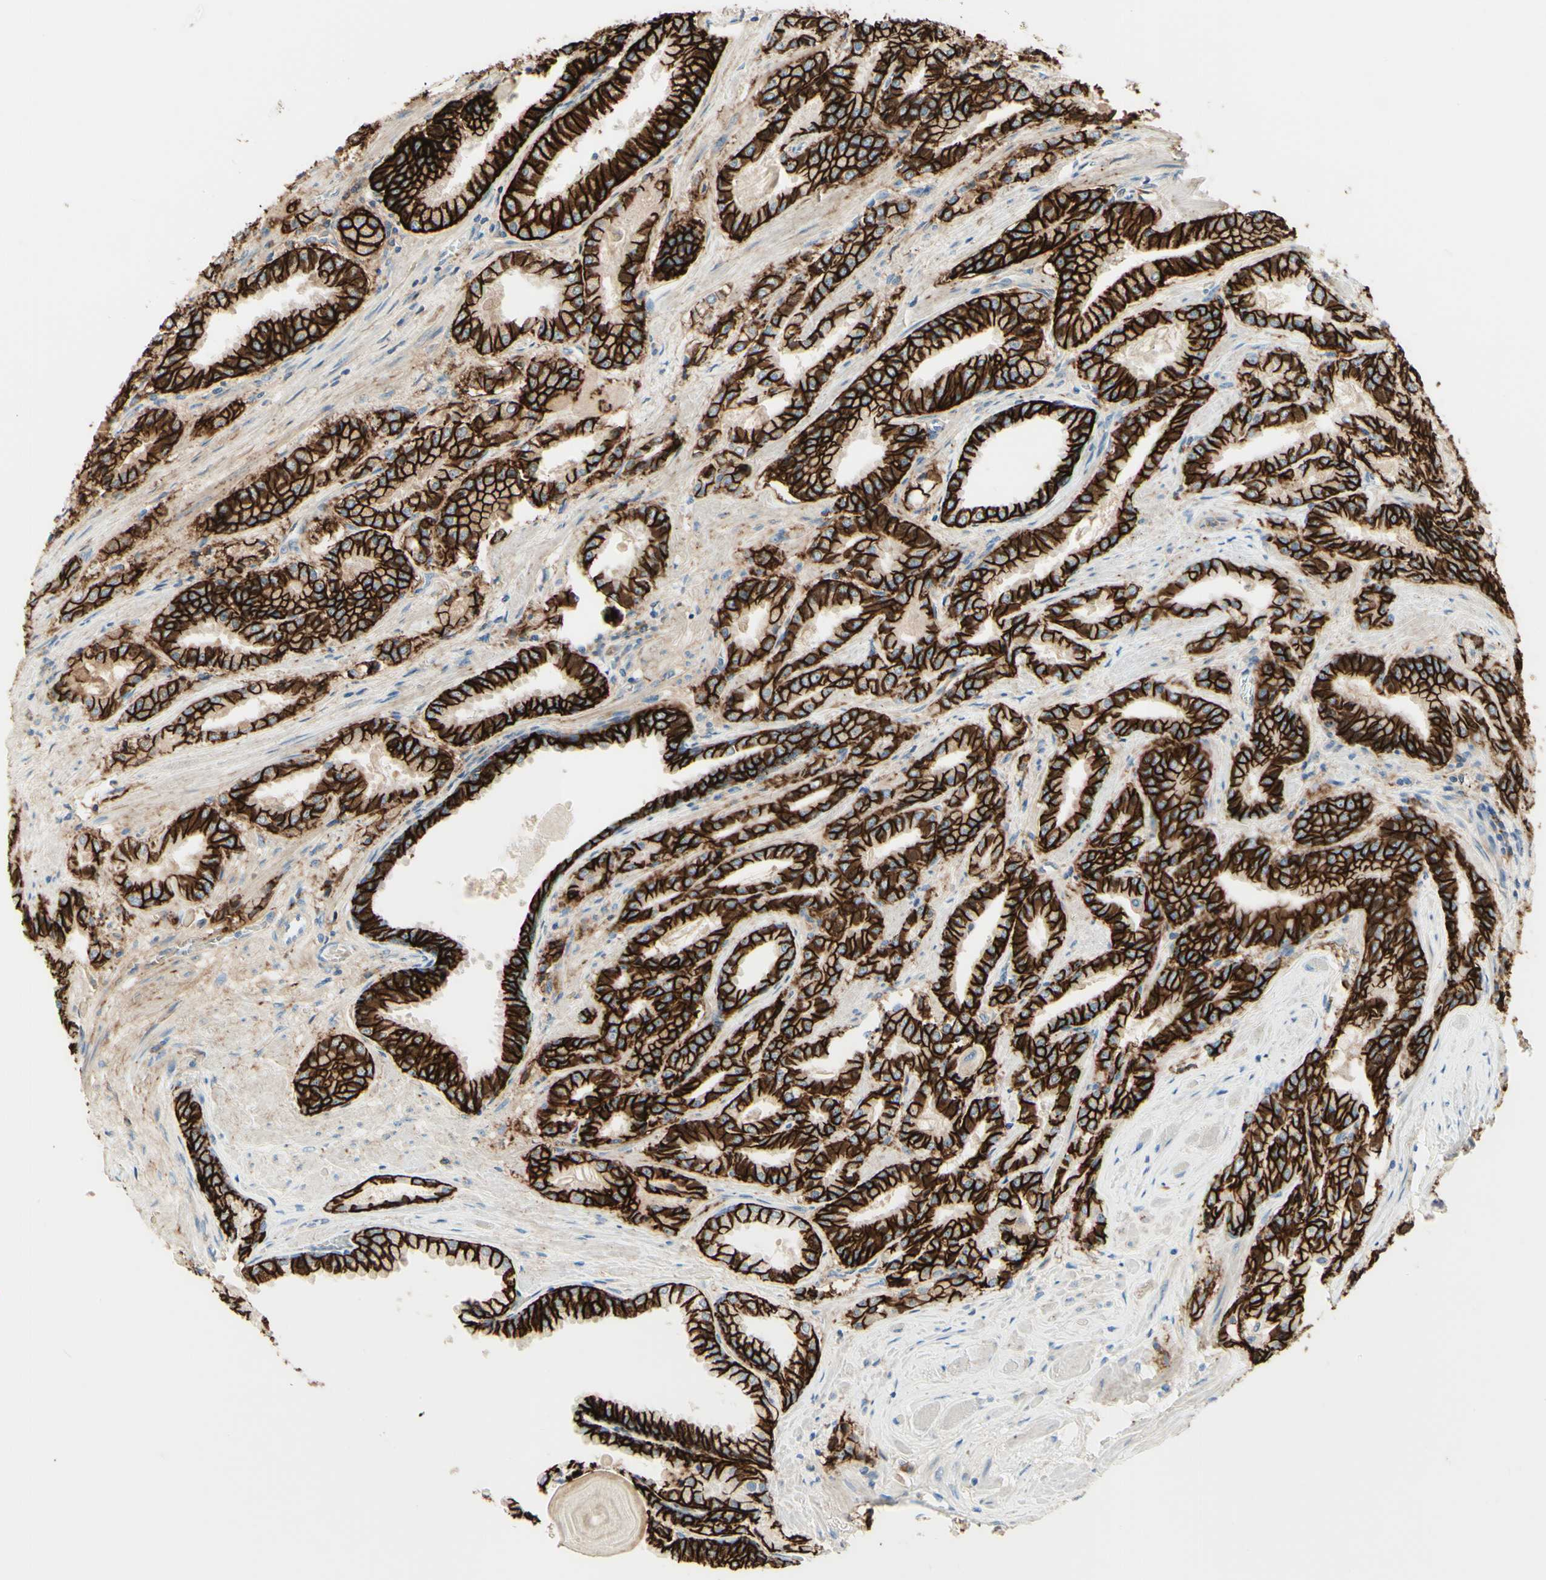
{"staining": {"intensity": "strong", "quantity": ">75%", "location": "cytoplasmic/membranous"}, "tissue": "prostate cancer", "cell_type": "Tumor cells", "image_type": "cancer", "snomed": [{"axis": "morphology", "description": "Adenocarcinoma, Low grade"}, {"axis": "topography", "description": "Prostate"}], "caption": "Immunohistochemical staining of prostate cancer (low-grade adenocarcinoma) displays strong cytoplasmic/membranous protein positivity in approximately >75% of tumor cells. (DAB IHC with brightfield microscopy, high magnification).", "gene": "ALCAM", "patient": {"sex": "male", "age": 59}}